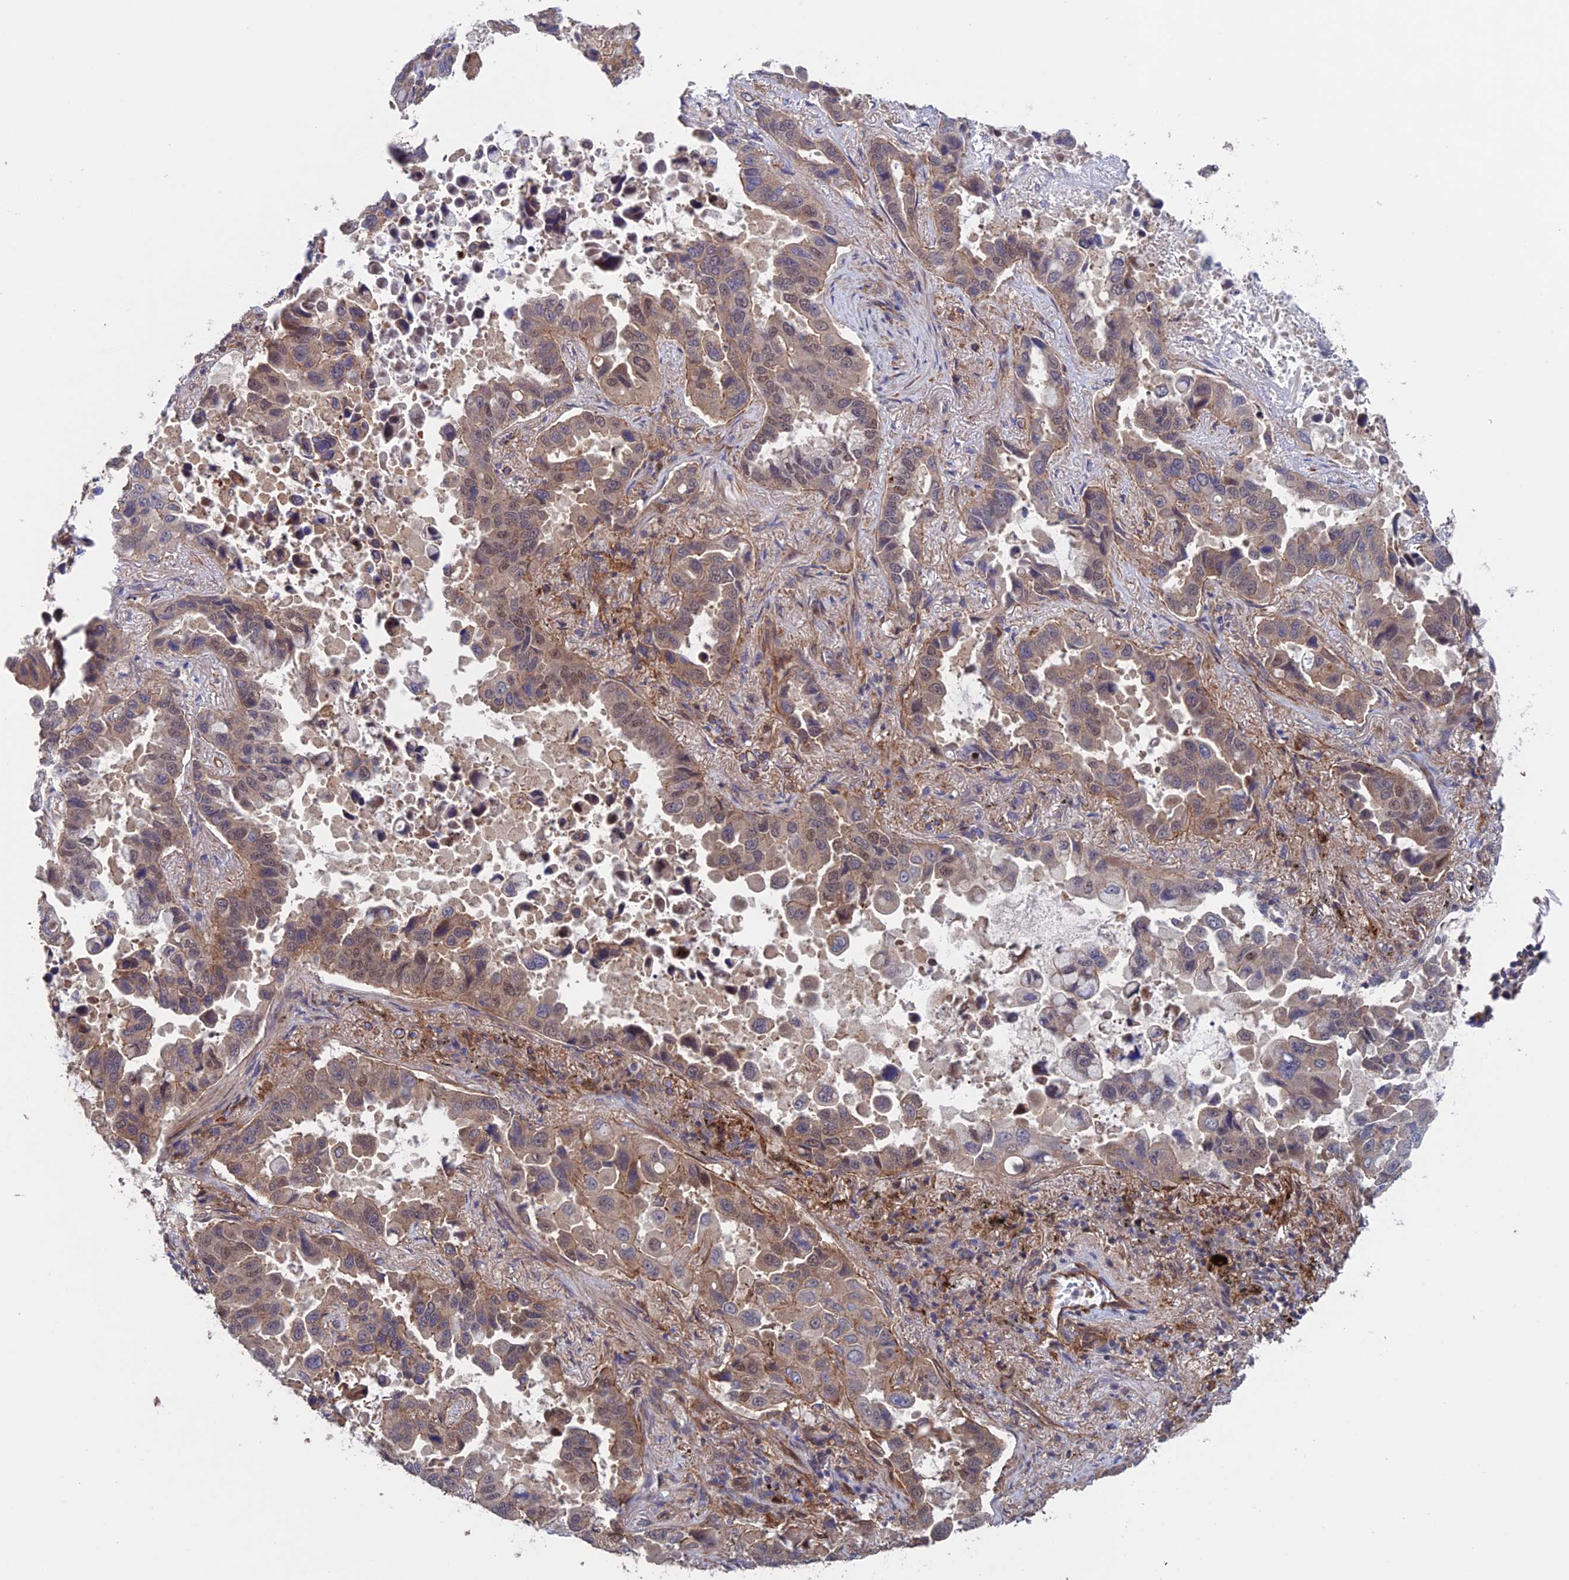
{"staining": {"intensity": "weak", "quantity": ">75%", "location": "cytoplasmic/membranous,nuclear"}, "tissue": "lung cancer", "cell_type": "Tumor cells", "image_type": "cancer", "snomed": [{"axis": "morphology", "description": "Adenocarcinoma, NOS"}, {"axis": "topography", "description": "Lung"}], "caption": "Weak cytoplasmic/membranous and nuclear staining for a protein is identified in about >75% of tumor cells of lung cancer (adenocarcinoma) using immunohistochemistry (IHC).", "gene": "NUDT16L1", "patient": {"sex": "male", "age": 64}}